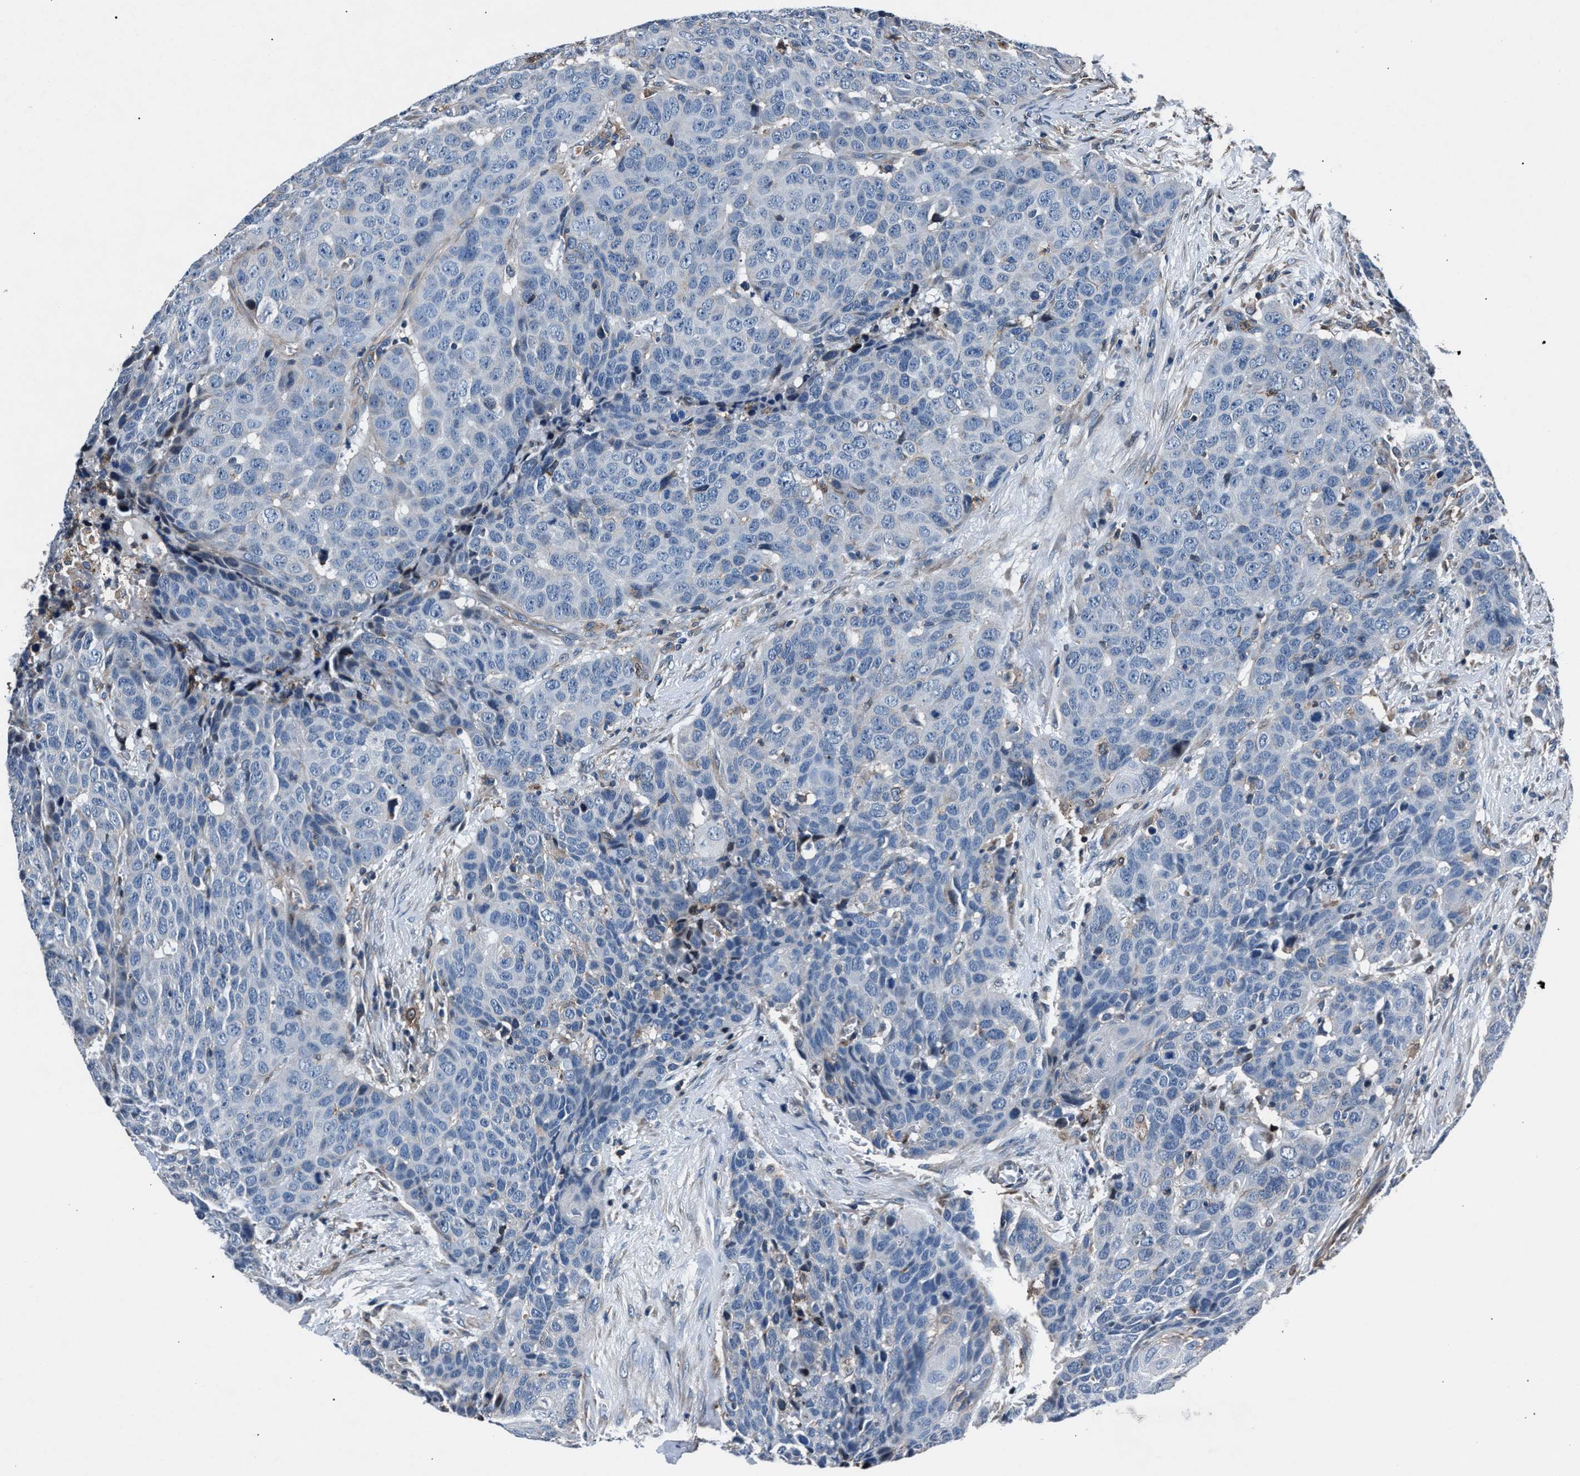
{"staining": {"intensity": "negative", "quantity": "none", "location": "none"}, "tissue": "head and neck cancer", "cell_type": "Tumor cells", "image_type": "cancer", "snomed": [{"axis": "morphology", "description": "Squamous cell carcinoma, NOS"}, {"axis": "topography", "description": "Head-Neck"}], "caption": "Protein analysis of squamous cell carcinoma (head and neck) demonstrates no significant expression in tumor cells.", "gene": "MFSD11", "patient": {"sex": "male", "age": 66}}